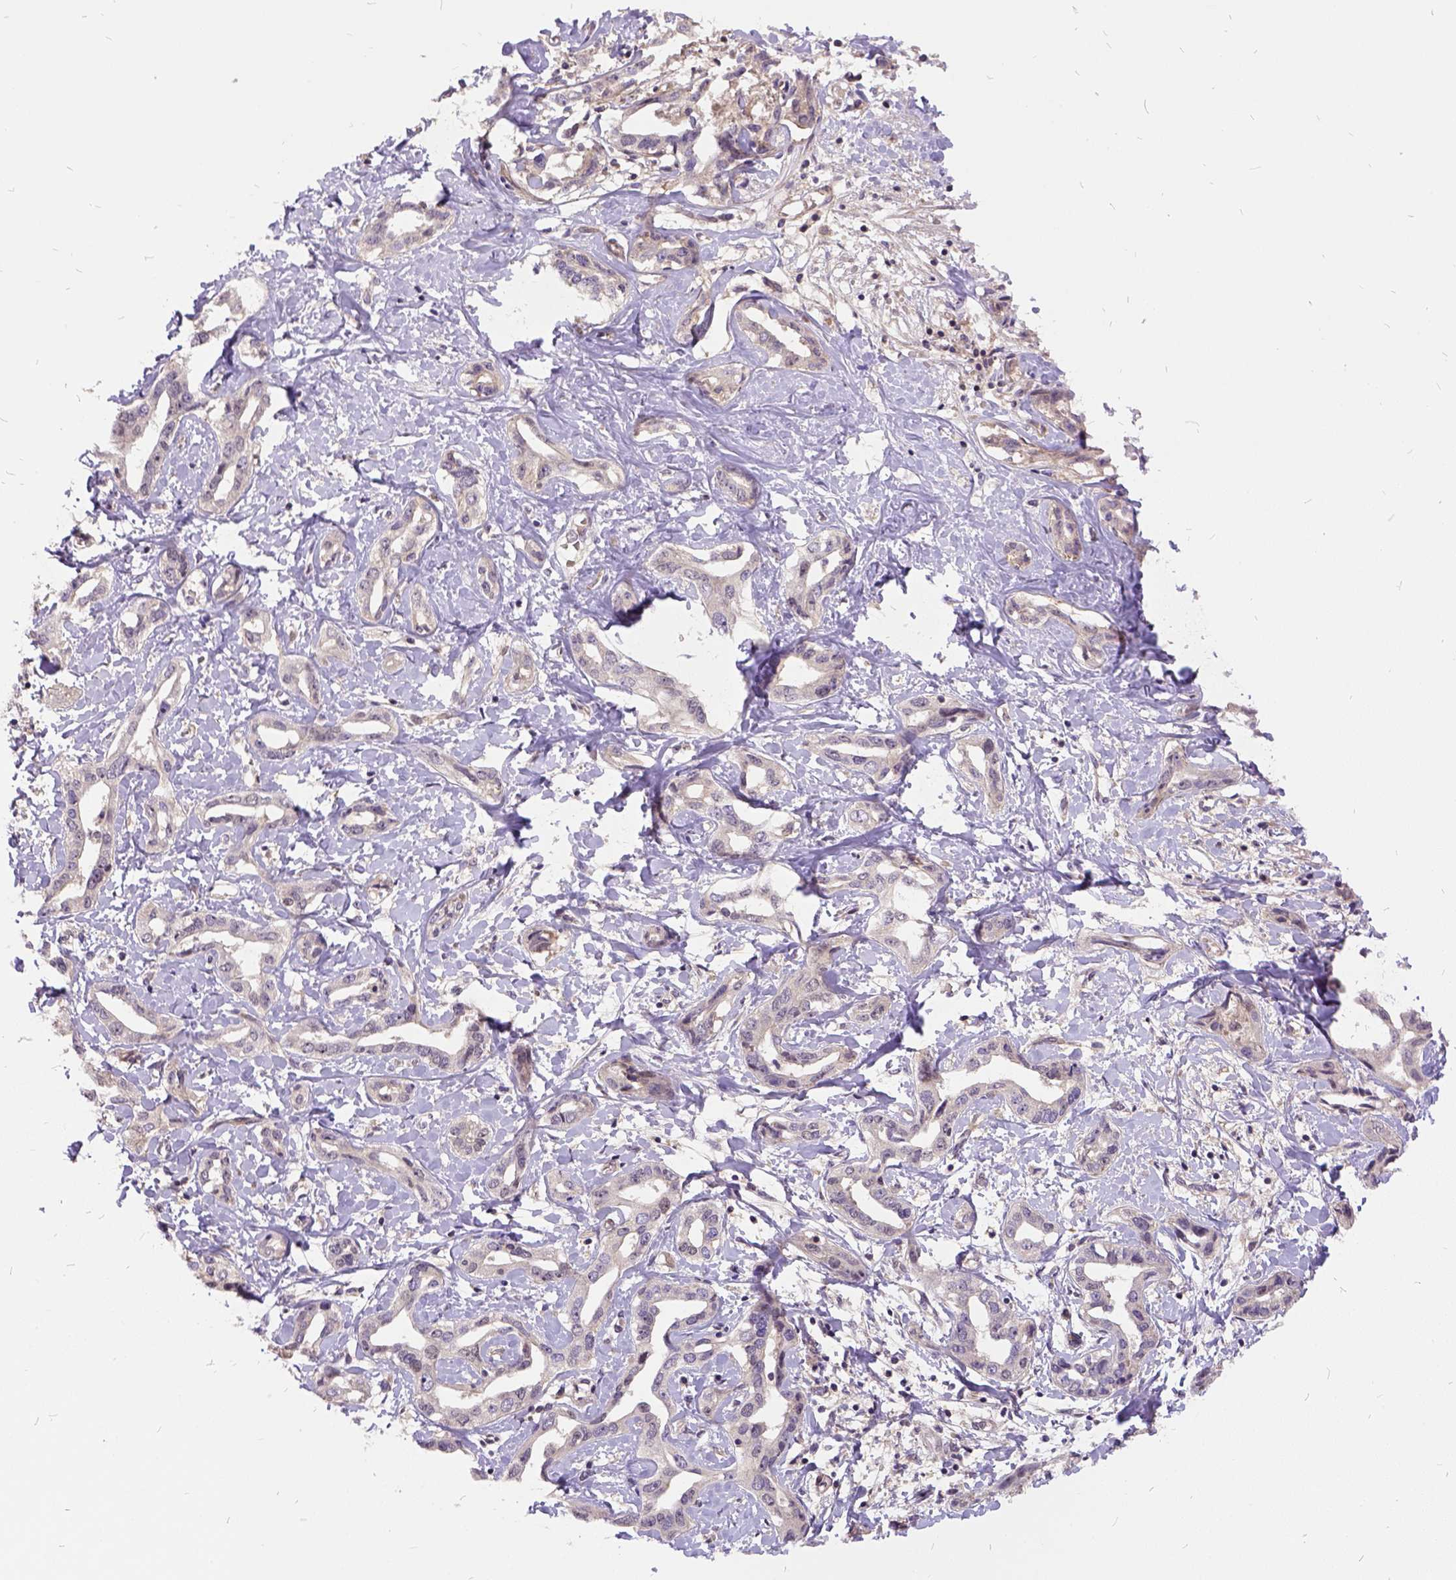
{"staining": {"intensity": "negative", "quantity": "none", "location": "none"}, "tissue": "liver cancer", "cell_type": "Tumor cells", "image_type": "cancer", "snomed": [{"axis": "morphology", "description": "Cholangiocarcinoma"}, {"axis": "topography", "description": "Liver"}], "caption": "This micrograph is of cholangiocarcinoma (liver) stained with immunohistochemistry (IHC) to label a protein in brown with the nuclei are counter-stained blue. There is no positivity in tumor cells.", "gene": "ILRUN", "patient": {"sex": "male", "age": 59}}